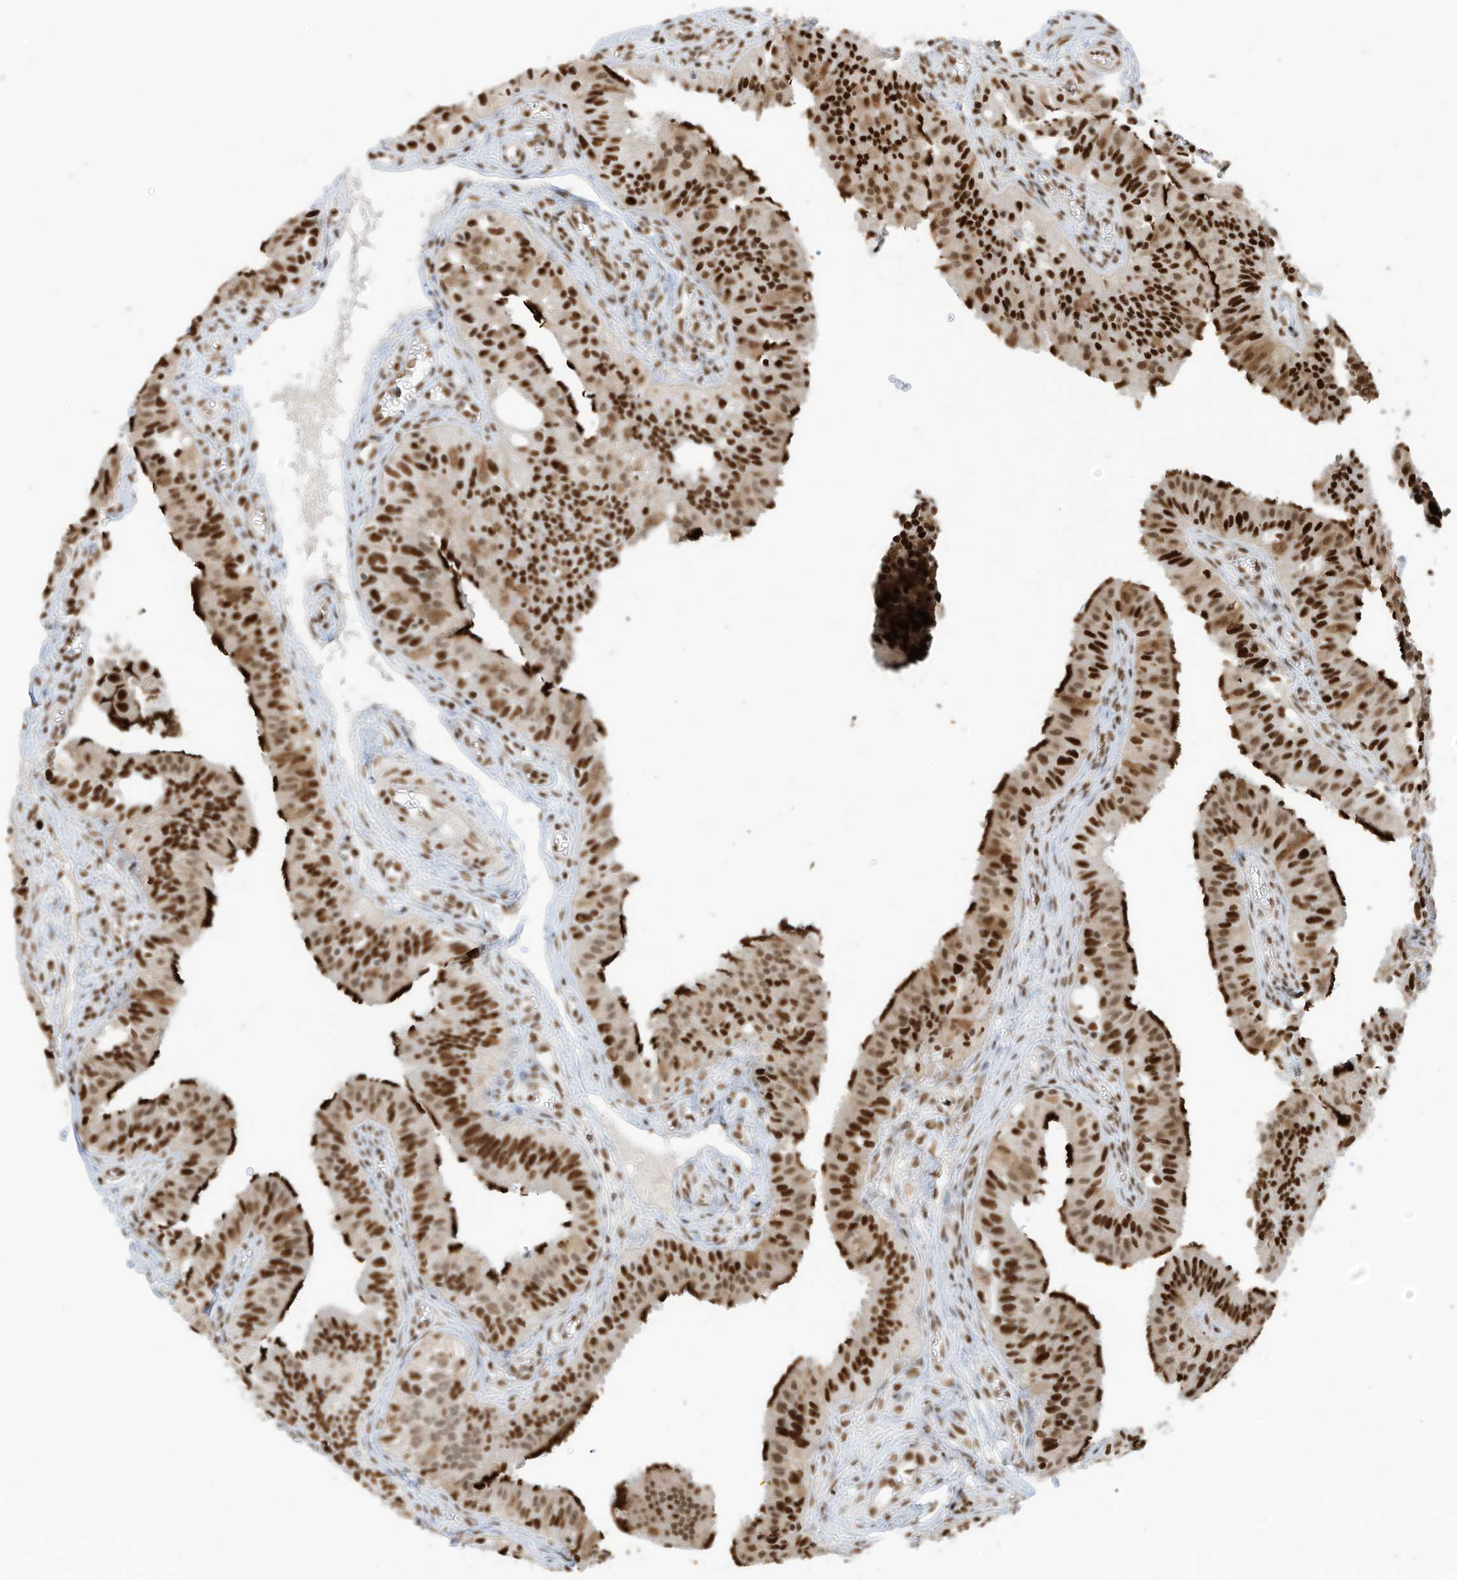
{"staining": {"intensity": "strong", "quantity": ">75%", "location": "cytoplasmic/membranous,nuclear"}, "tissue": "fallopian tube", "cell_type": "Glandular cells", "image_type": "normal", "snomed": [{"axis": "morphology", "description": "Normal tissue, NOS"}, {"axis": "topography", "description": "Fallopian tube"}, {"axis": "topography", "description": "Ovary"}], "caption": "Immunohistochemical staining of normal fallopian tube demonstrates >75% levels of strong cytoplasmic/membranous,nuclear protein staining in about >75% of glandular cells. Immunohistochemistry (ihc) stains the protein of interest in brown and the nuclei are stained blue.", "gene": "SAMD15", "patient": {"sex": "female", "age": 42}}